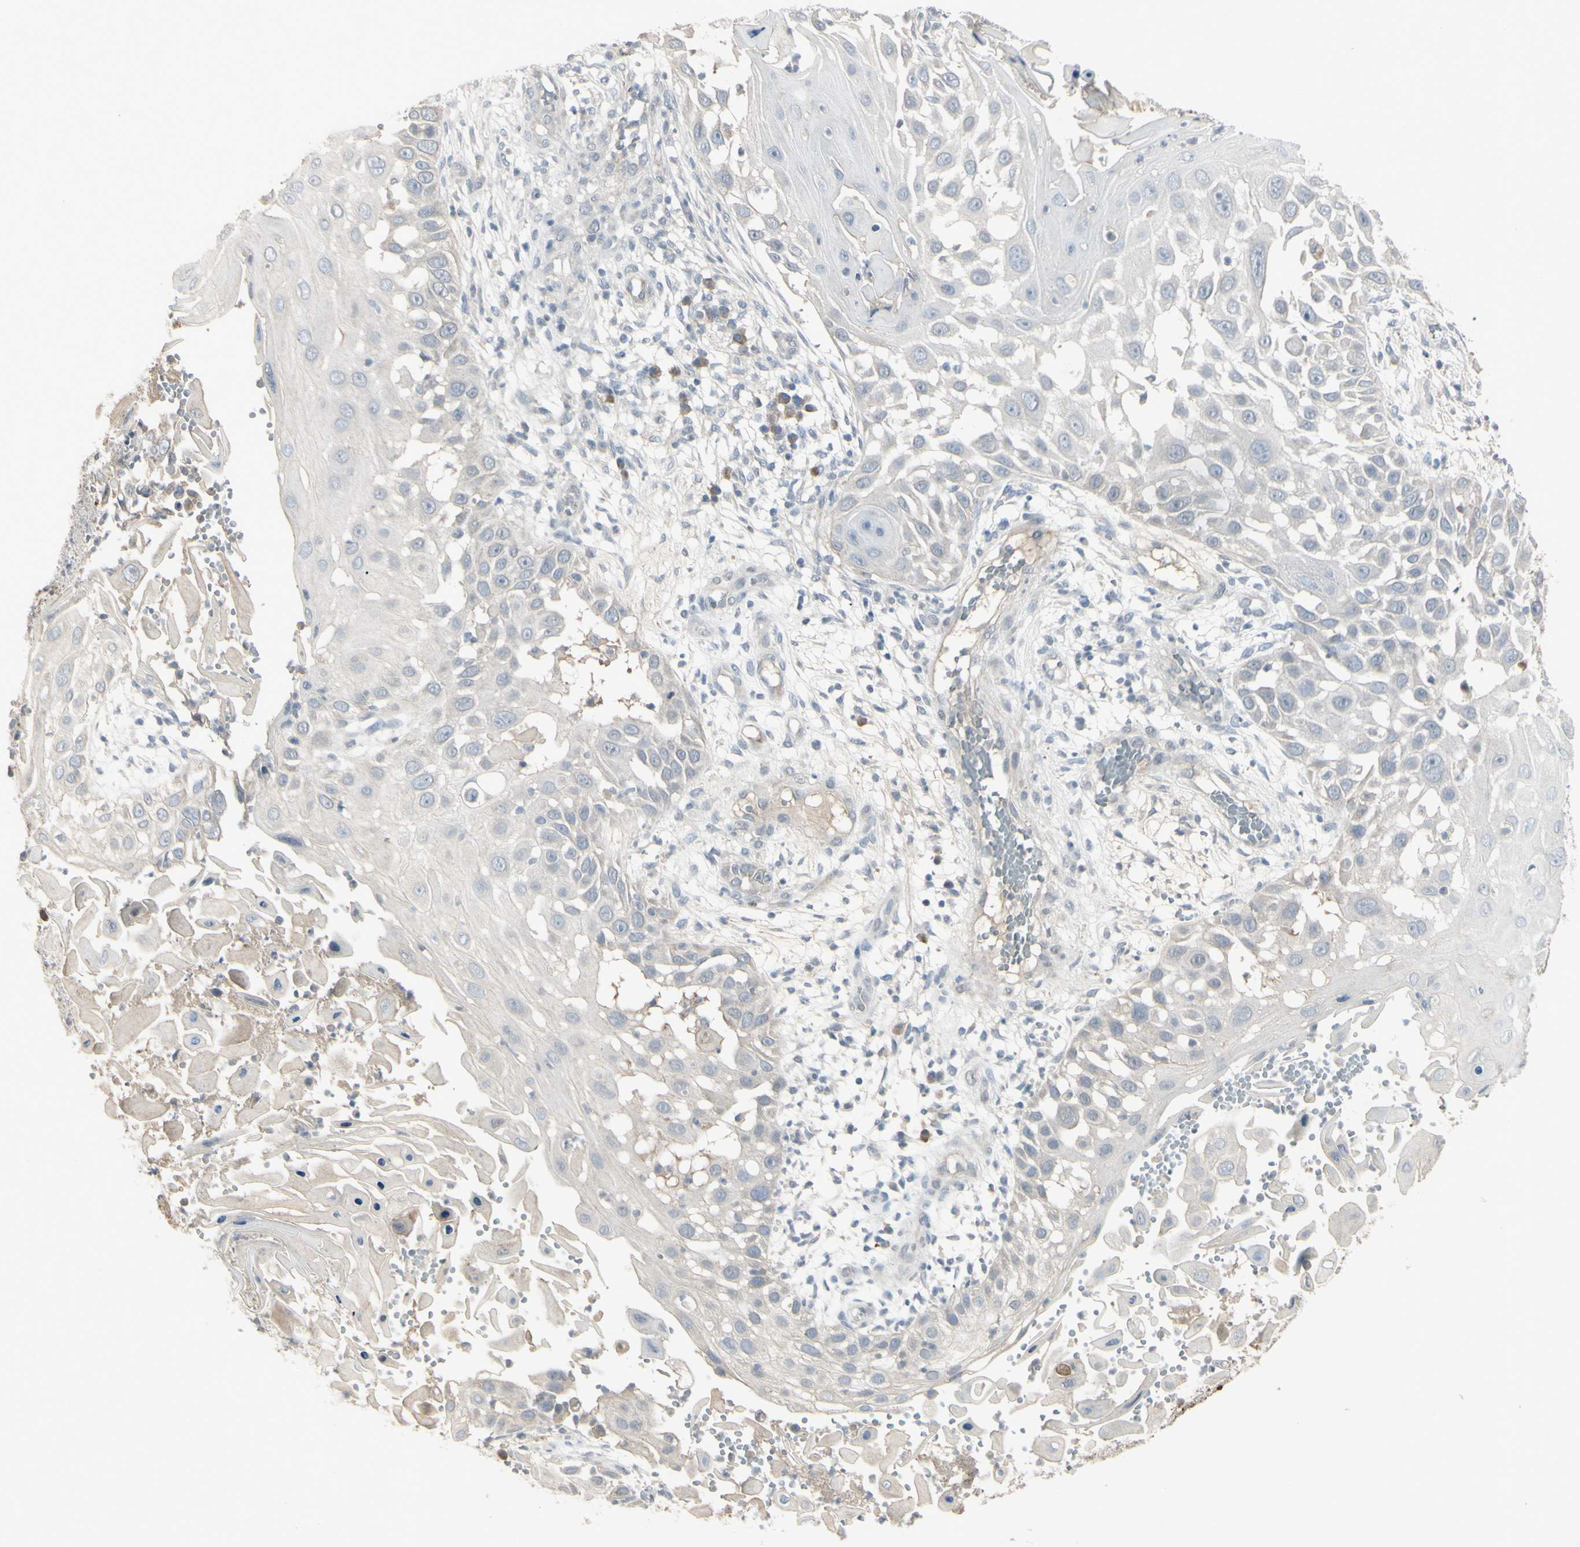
{"staining": {"intensity": "negative", "quantity": "none", "location": "none"}, "tissue": "skin cancer", "cell_type": "Tumor cells", "image_type": "cancer", "snomed": [{"axis": "morphology", "description": "Squamous cell carcinoma, NOS"}, {"axis": "topography", "description": "Skin"}], "caption": "This is an immunohistochemistry micrograph of human squamous cell carcinoma (skin). There is no positivity in tumor cells.", "gene": "PIAS4", "patient": {"sex": "female", "age": 44}}